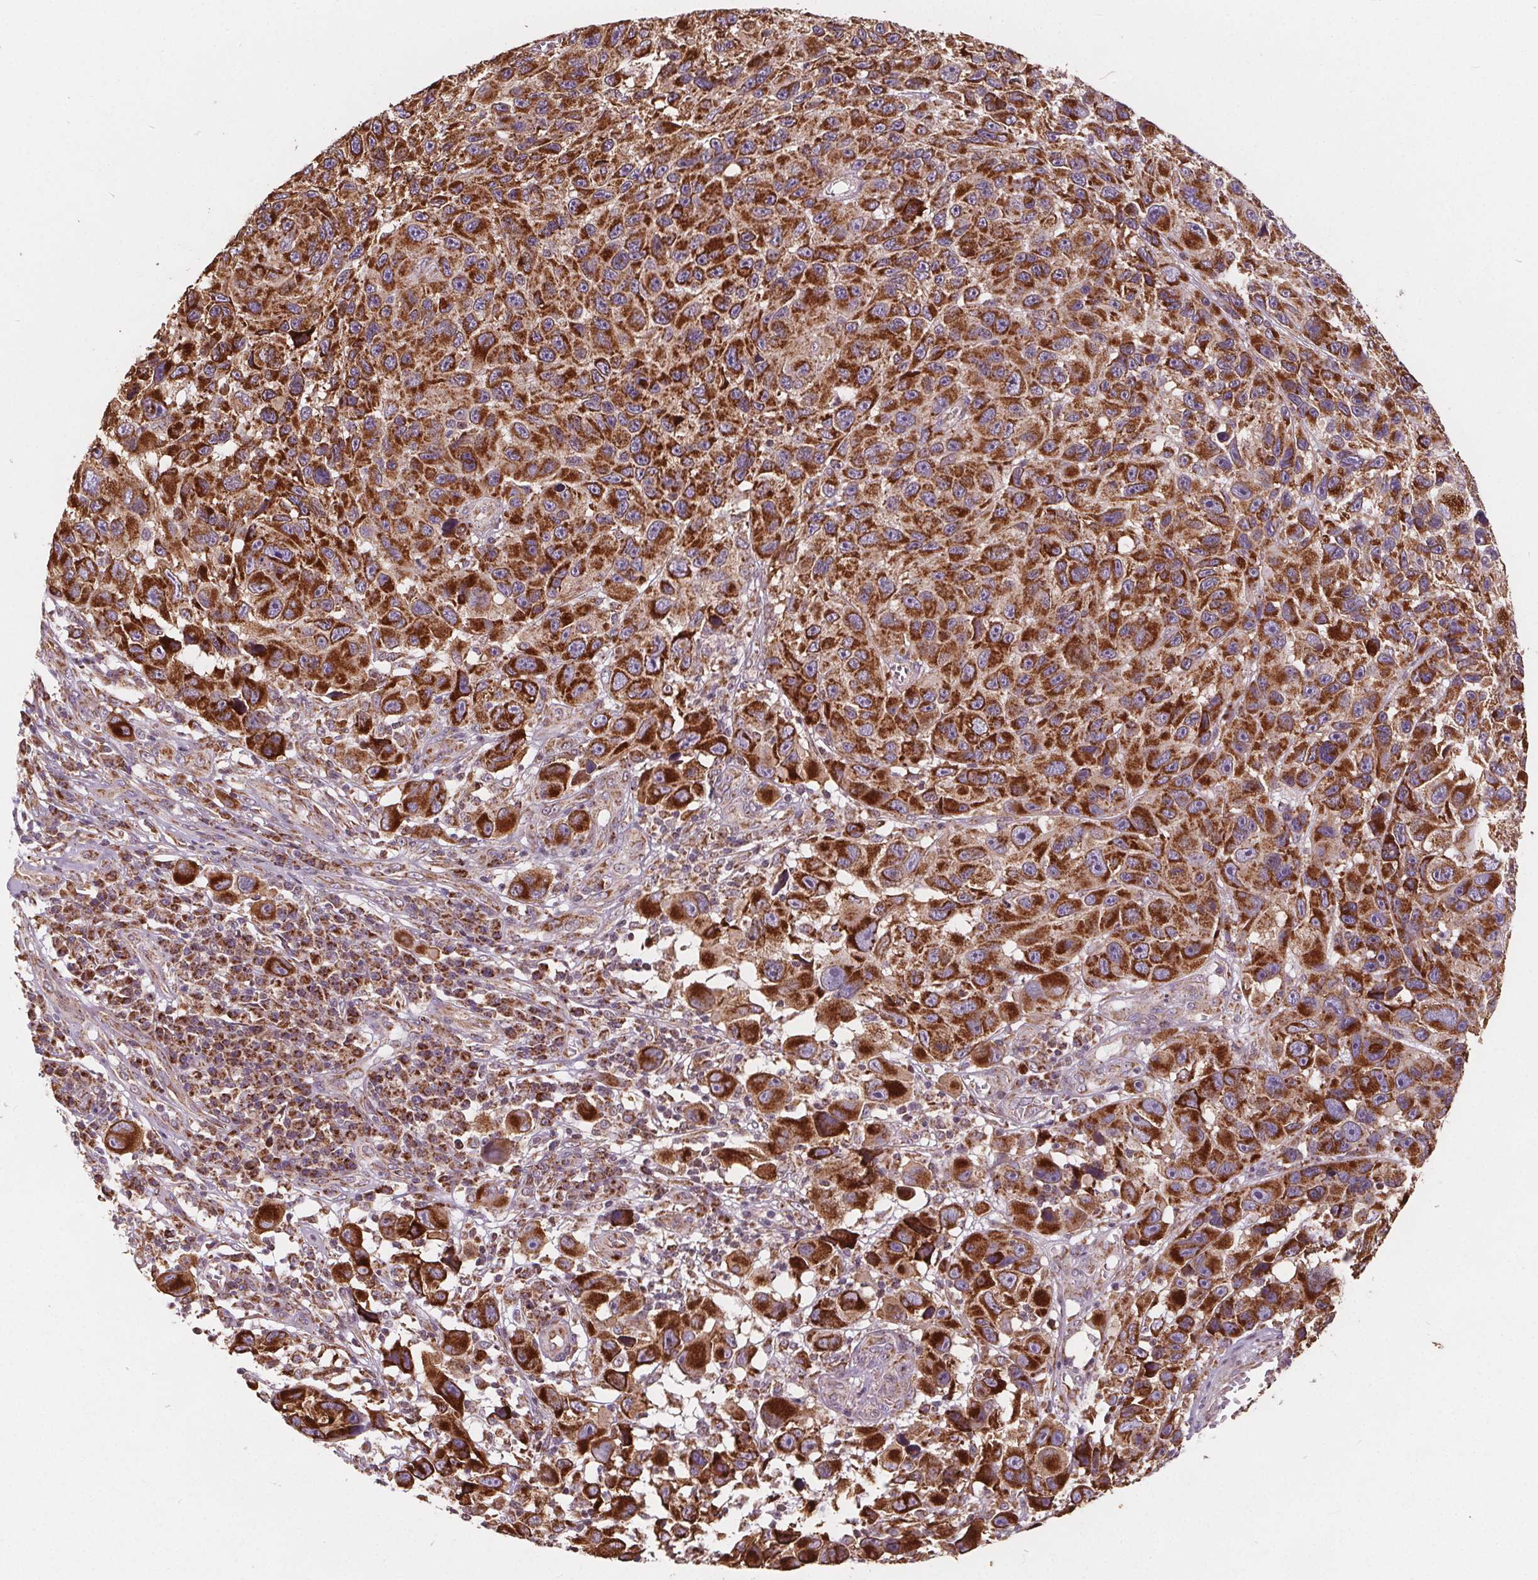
{"staining": {"intensity": "strong", "quantity": ">75%", "location": "cytoplasmic/membranous"}, "tissue": "melanoma", "cell_type": "Tumor cells", "image_type": "cancer", "snomed": [{"axis": "morphology", "description": "Malignant melanoma, NOS"}, {"axis": "topography", "description": "Skin"}], "caption": "Protein expression analysis of human melanoma reveals strong cytoplasmic/membranous staining in approximately >75% of tumor cells.", "gene": "PLSCR3", "patient": {"sex": "male", "age": 53}}